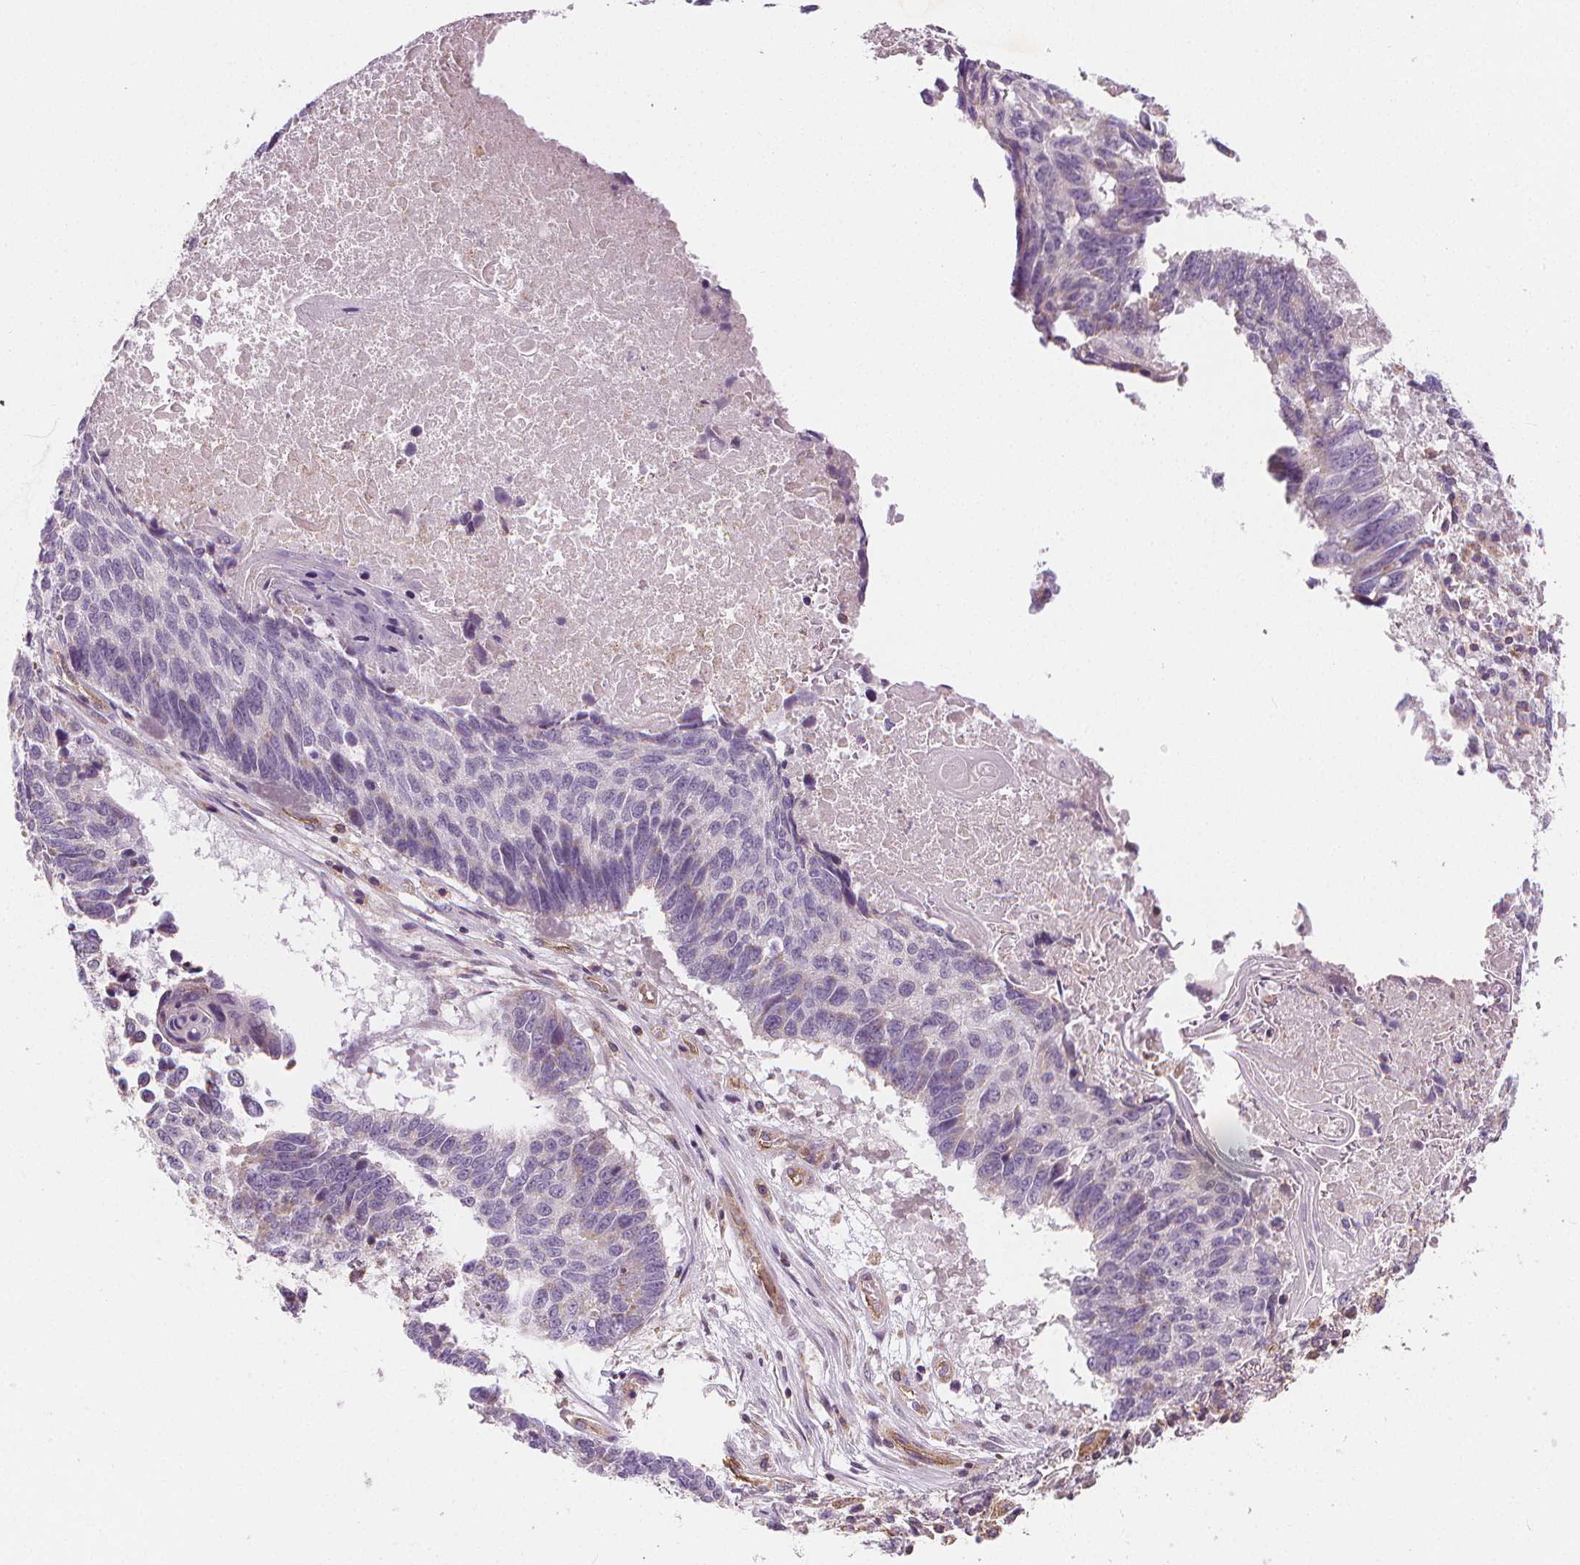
{"staining": {"intensity": "negative", "quantity": "none", "location": "none"}, "tissue": "lung cancer", "cell_type": "Tumor cells", "image_type": "cancer", "snomed": [{"axis": "morphology", "description": "Squamous cell carcinoma, NOS"}, {"axis": "topography", "description": "Lung"}], "caption": "The immunohistochemistry (IHC) image has no significant positivity in tumor cells of lung cancer tissue.", "gene": "RAB20", "patient": {"sex": "male", "age": 73}}